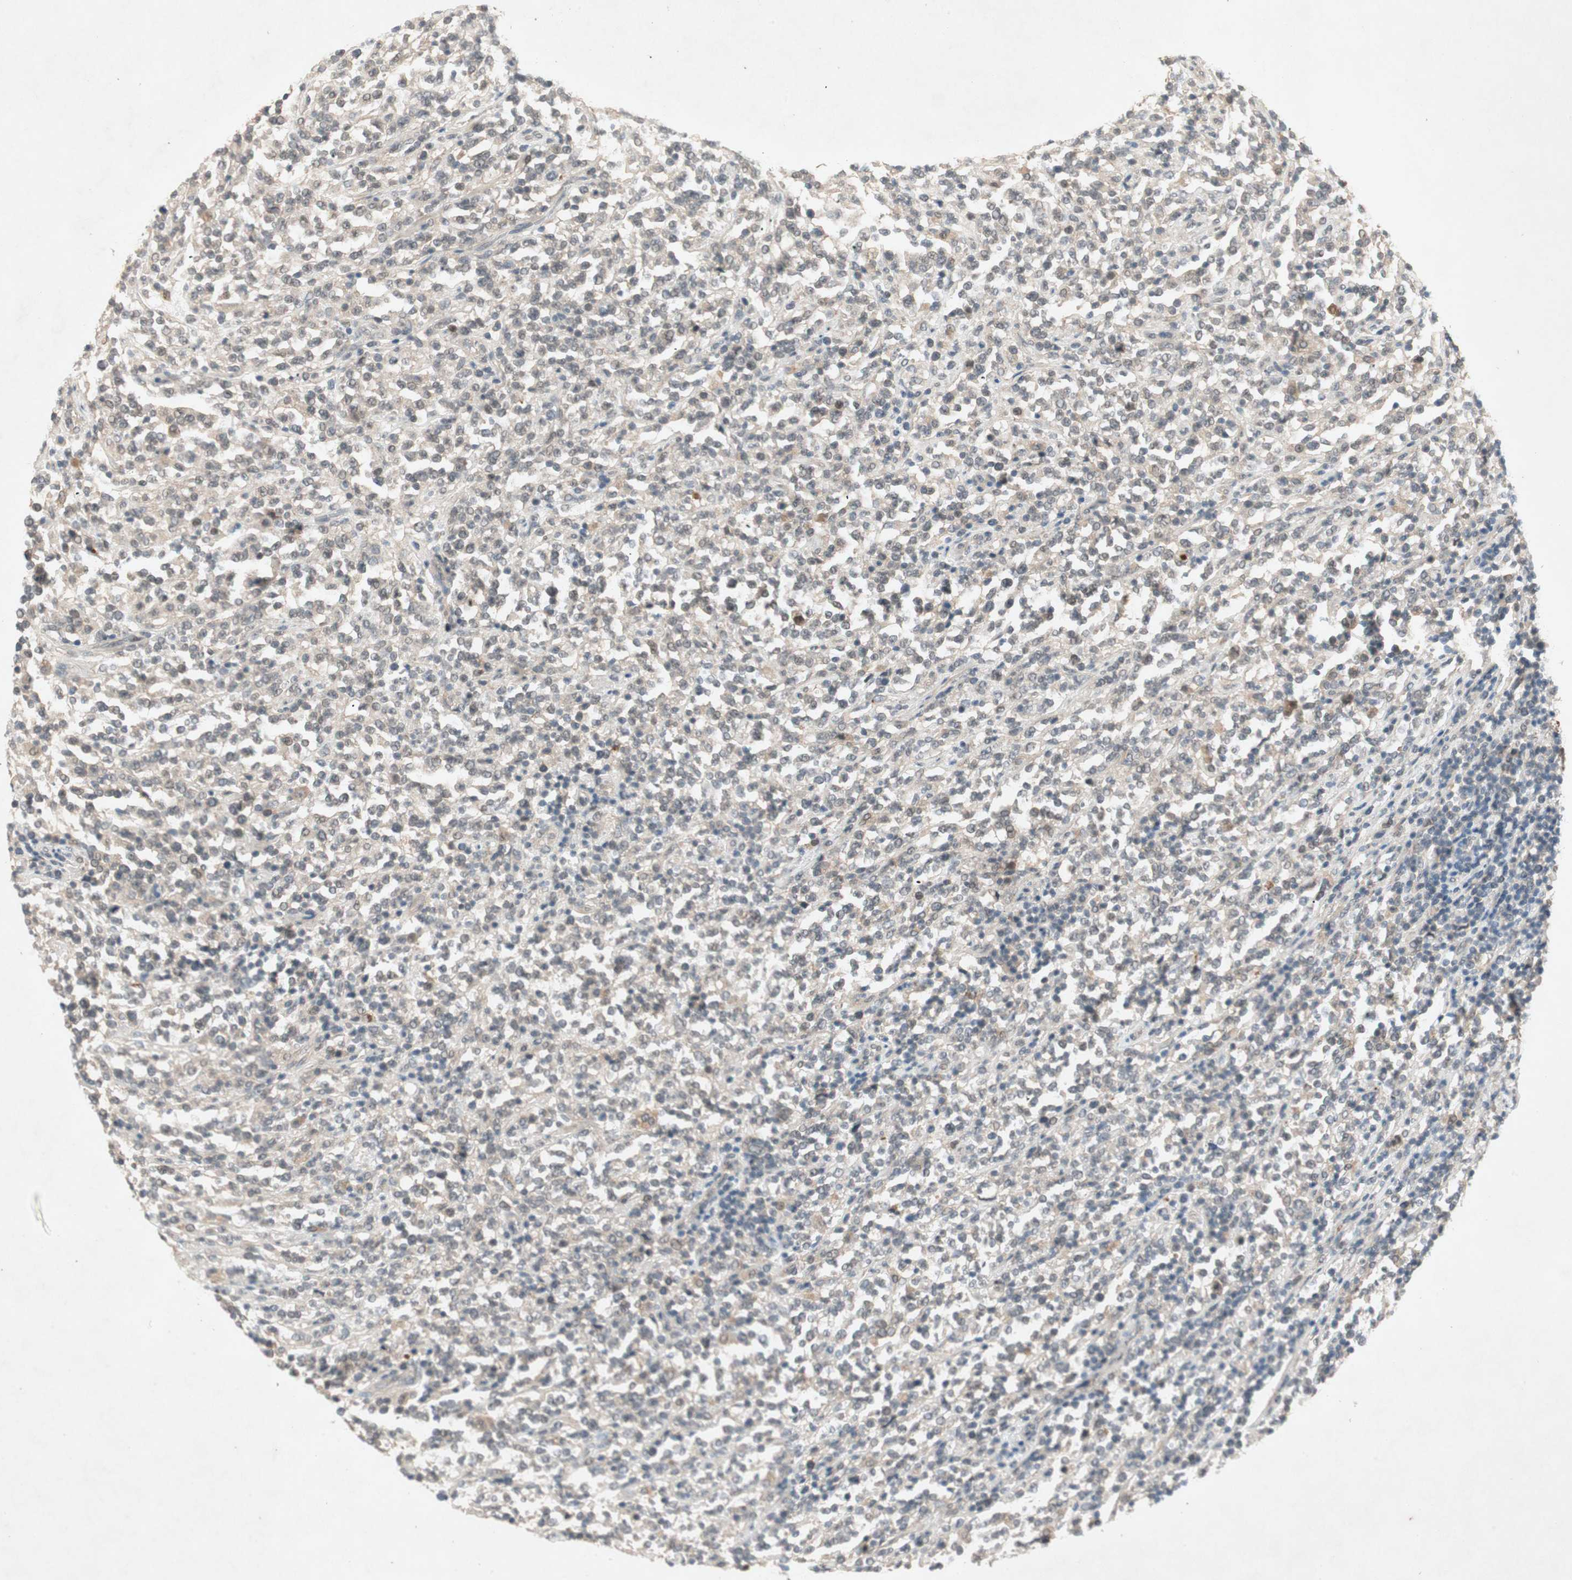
{"staining": {"intensity": "negative", "quantity": "none", "location": "none"}, "tissue": "lymphoma", "cell_type": "Tumor cells", "image_type": "cancer", "snomed": [{"axis": "morphology", "description": "Malignant lymphoma, non-Hodgkin's type, High grade"}, {"axis": "topography", "description": "Soft tissue"}], "caption": "Tumor cells show no significant protein expression in lymphoma.", "gene": "RNGTT", "patient": {"sex": "male", "age": 18}}